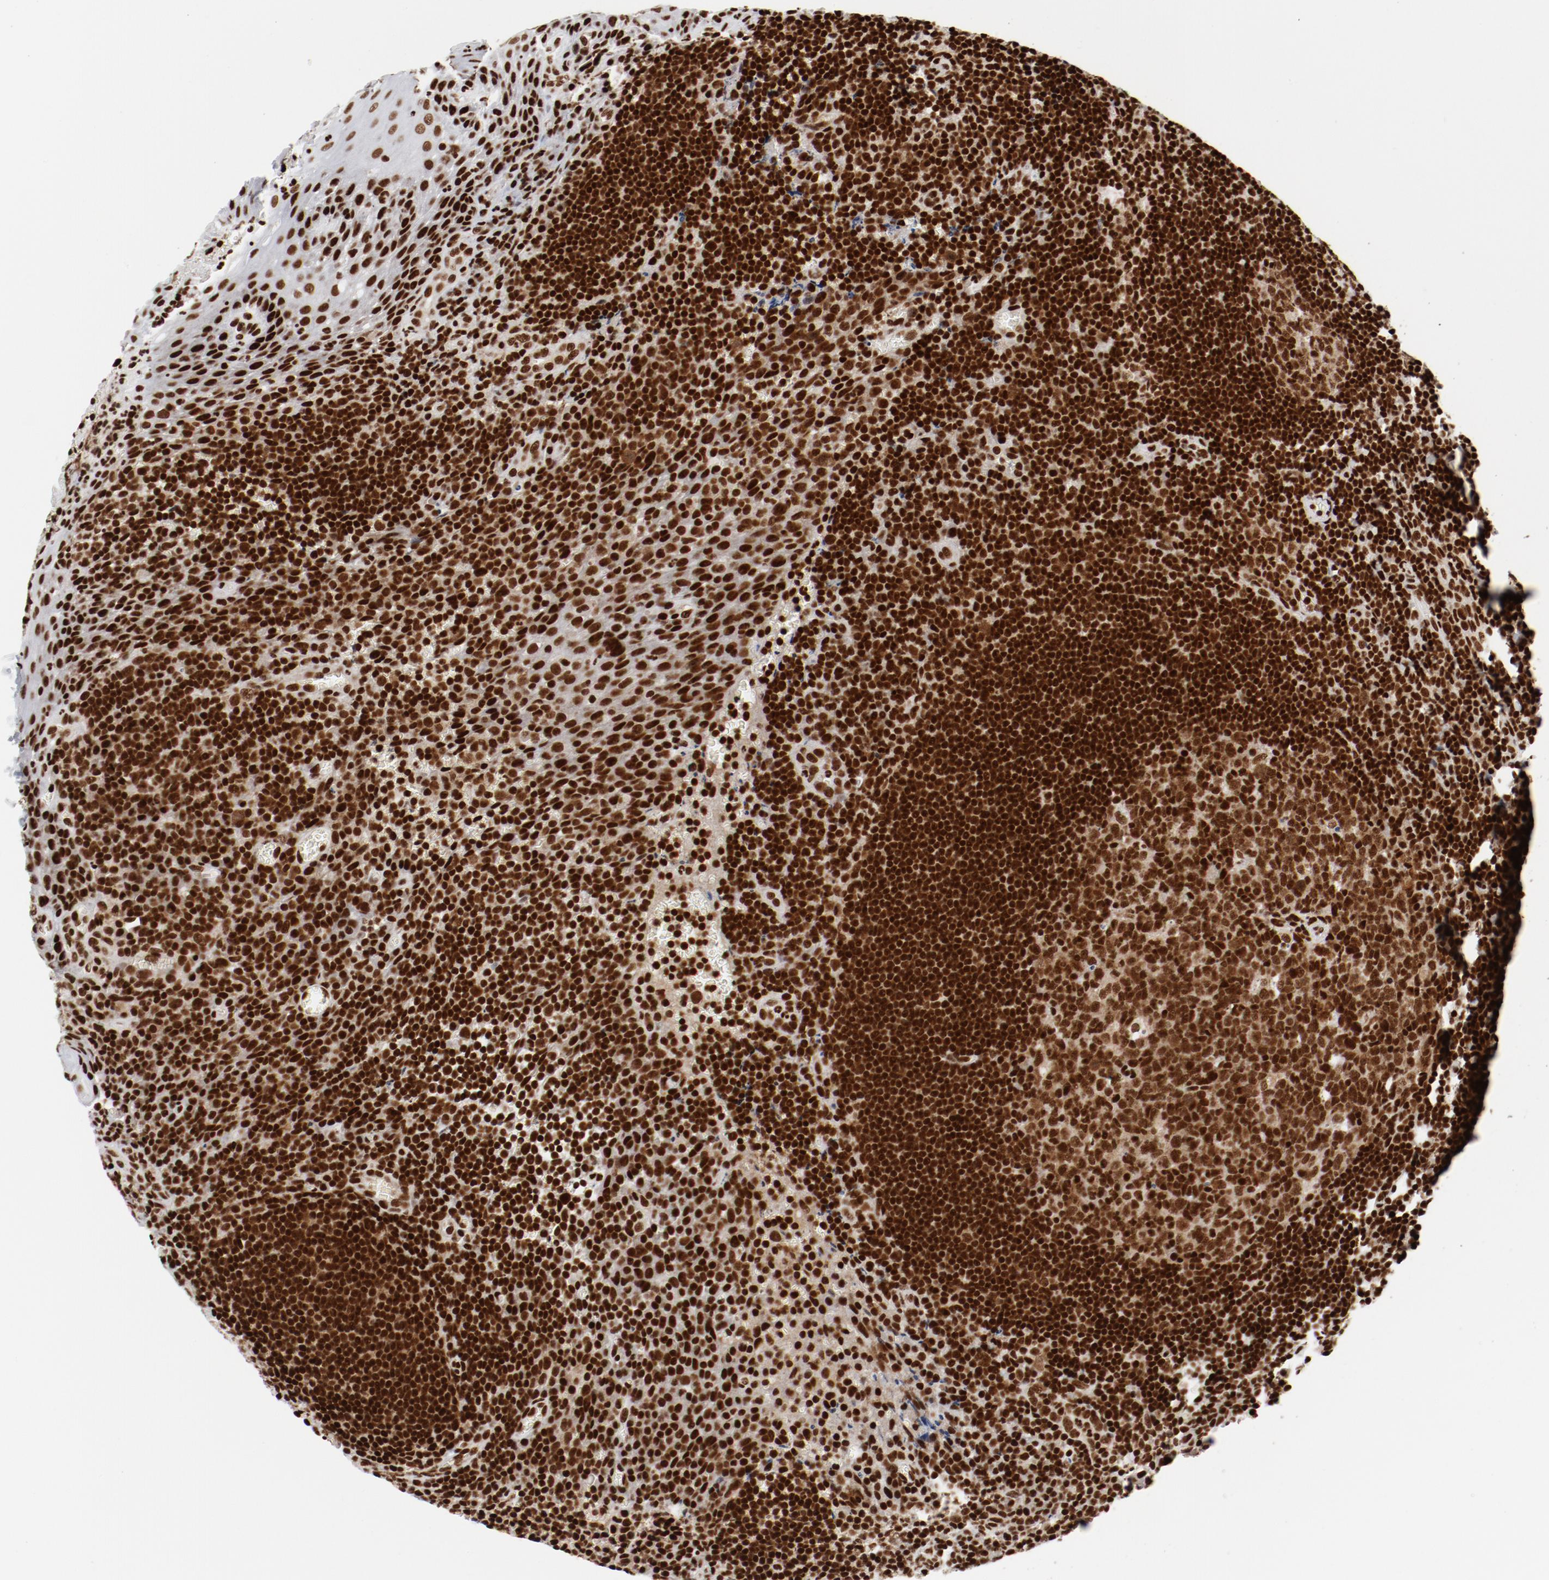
{"staining": {"intensity": "strong", "quantity": ">75%", "location": "nuclear"}, "tissue": "tonsil", "cell_type": "Germinal center cells", "image_type": "normal", "snomed": [{"axis": "morphology", "description": "Normal tissue, NOS"}, {"axis": "topography", "description": "Tonsil"}], "caption": "Protein expression analysis of unremarkable human tonsil reveals strong nuclear expression in about >75% of germinal center cells. (DAB = brown stain, brightfield microscopy at high magnification).", "gene": "NFYB", "patient": {"sex": "male", "age": 20}}